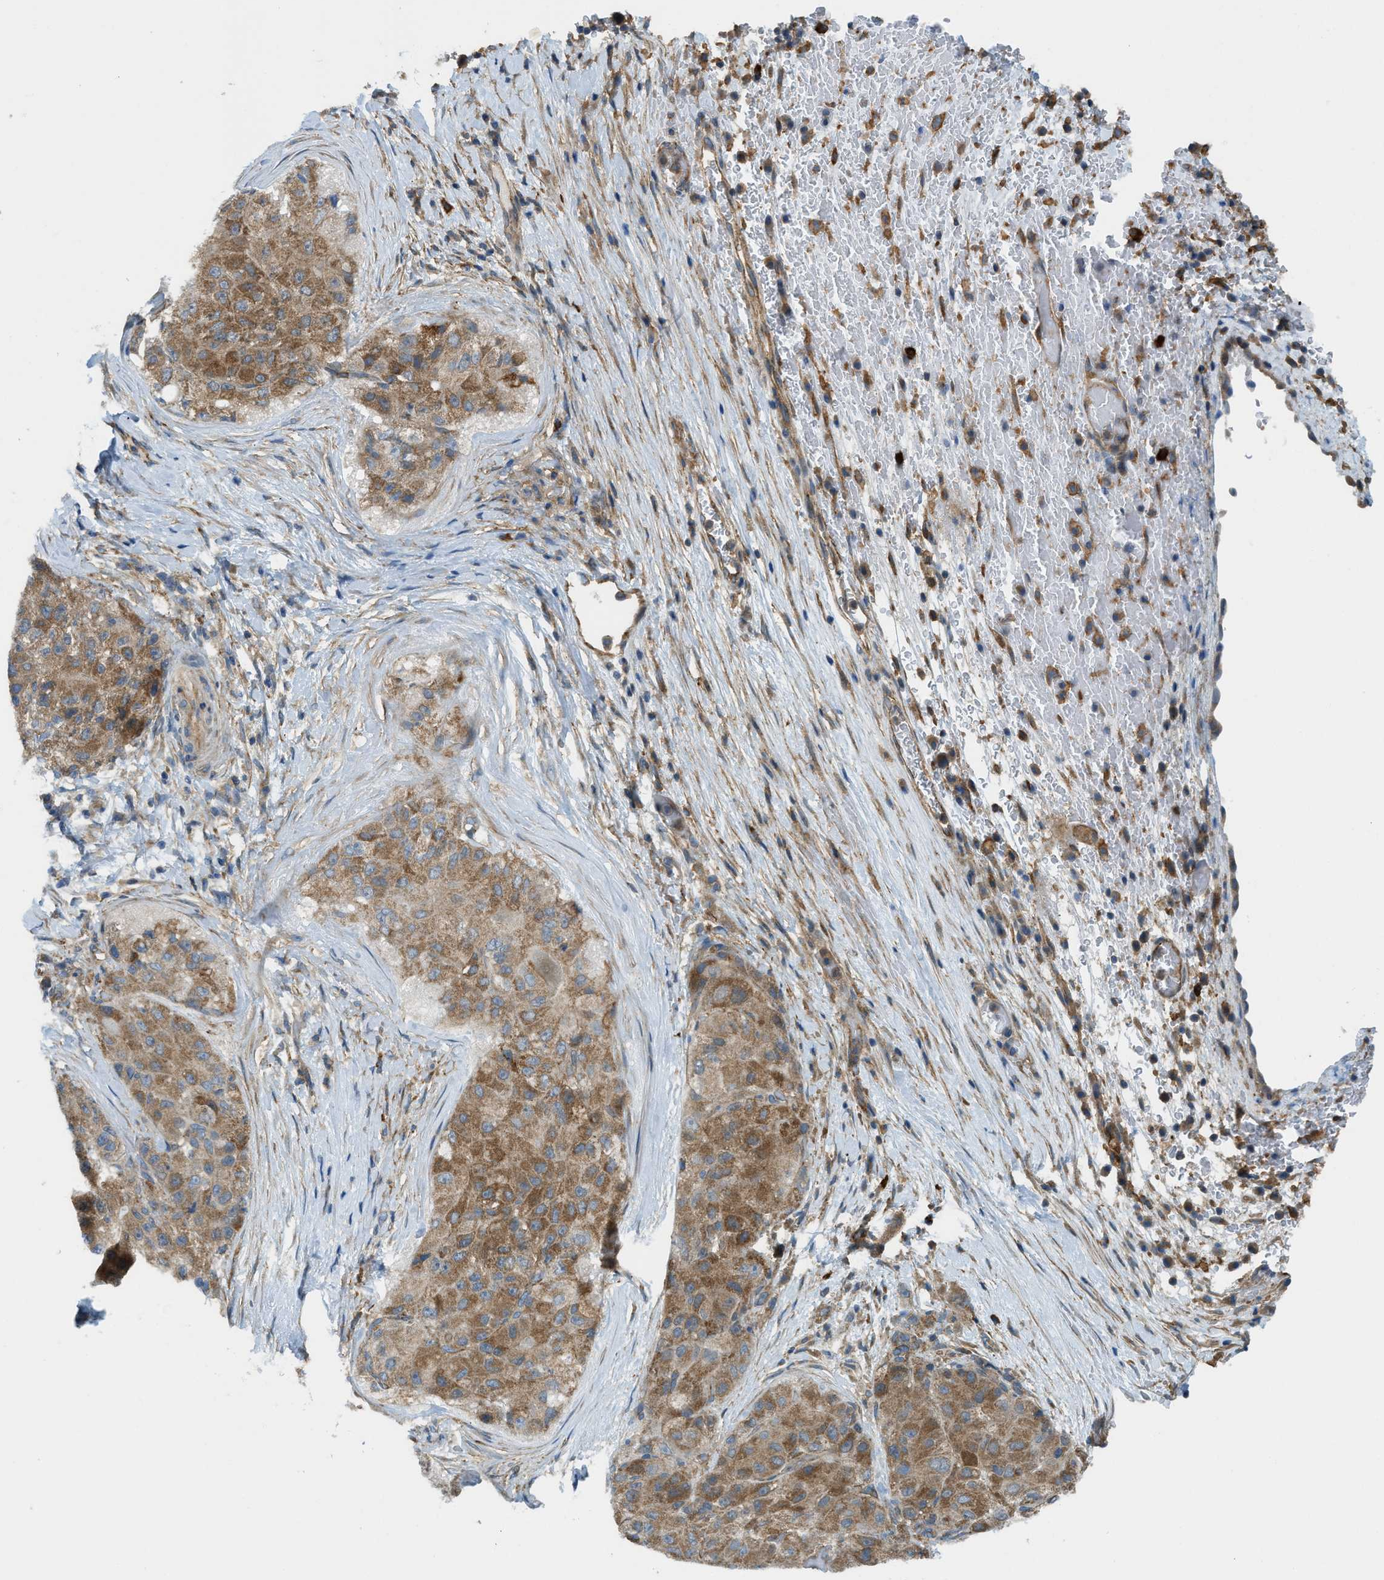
{"staining": {"intensity": "moderate", "quantity": ">75%", "location": "cytoplasmic/membranous"}, "tissue": "liver cancer", "cell_type": "Tumor cells", "image_type": "cancer", "snomed": [{"axis": "morphology", "description": "Carcinoma, Hepatocellular, NOS"}, {"axis": "topography", "description": "Liver"}], "caption": "Hepatocellular carcinoma (liver) stained with a brown dye reveals moderate cytoplasmic/membranous positive staining in about >75% of tumor cells.", "gene": "BAG4", "patient": {"sex": "male", "age": 80}}